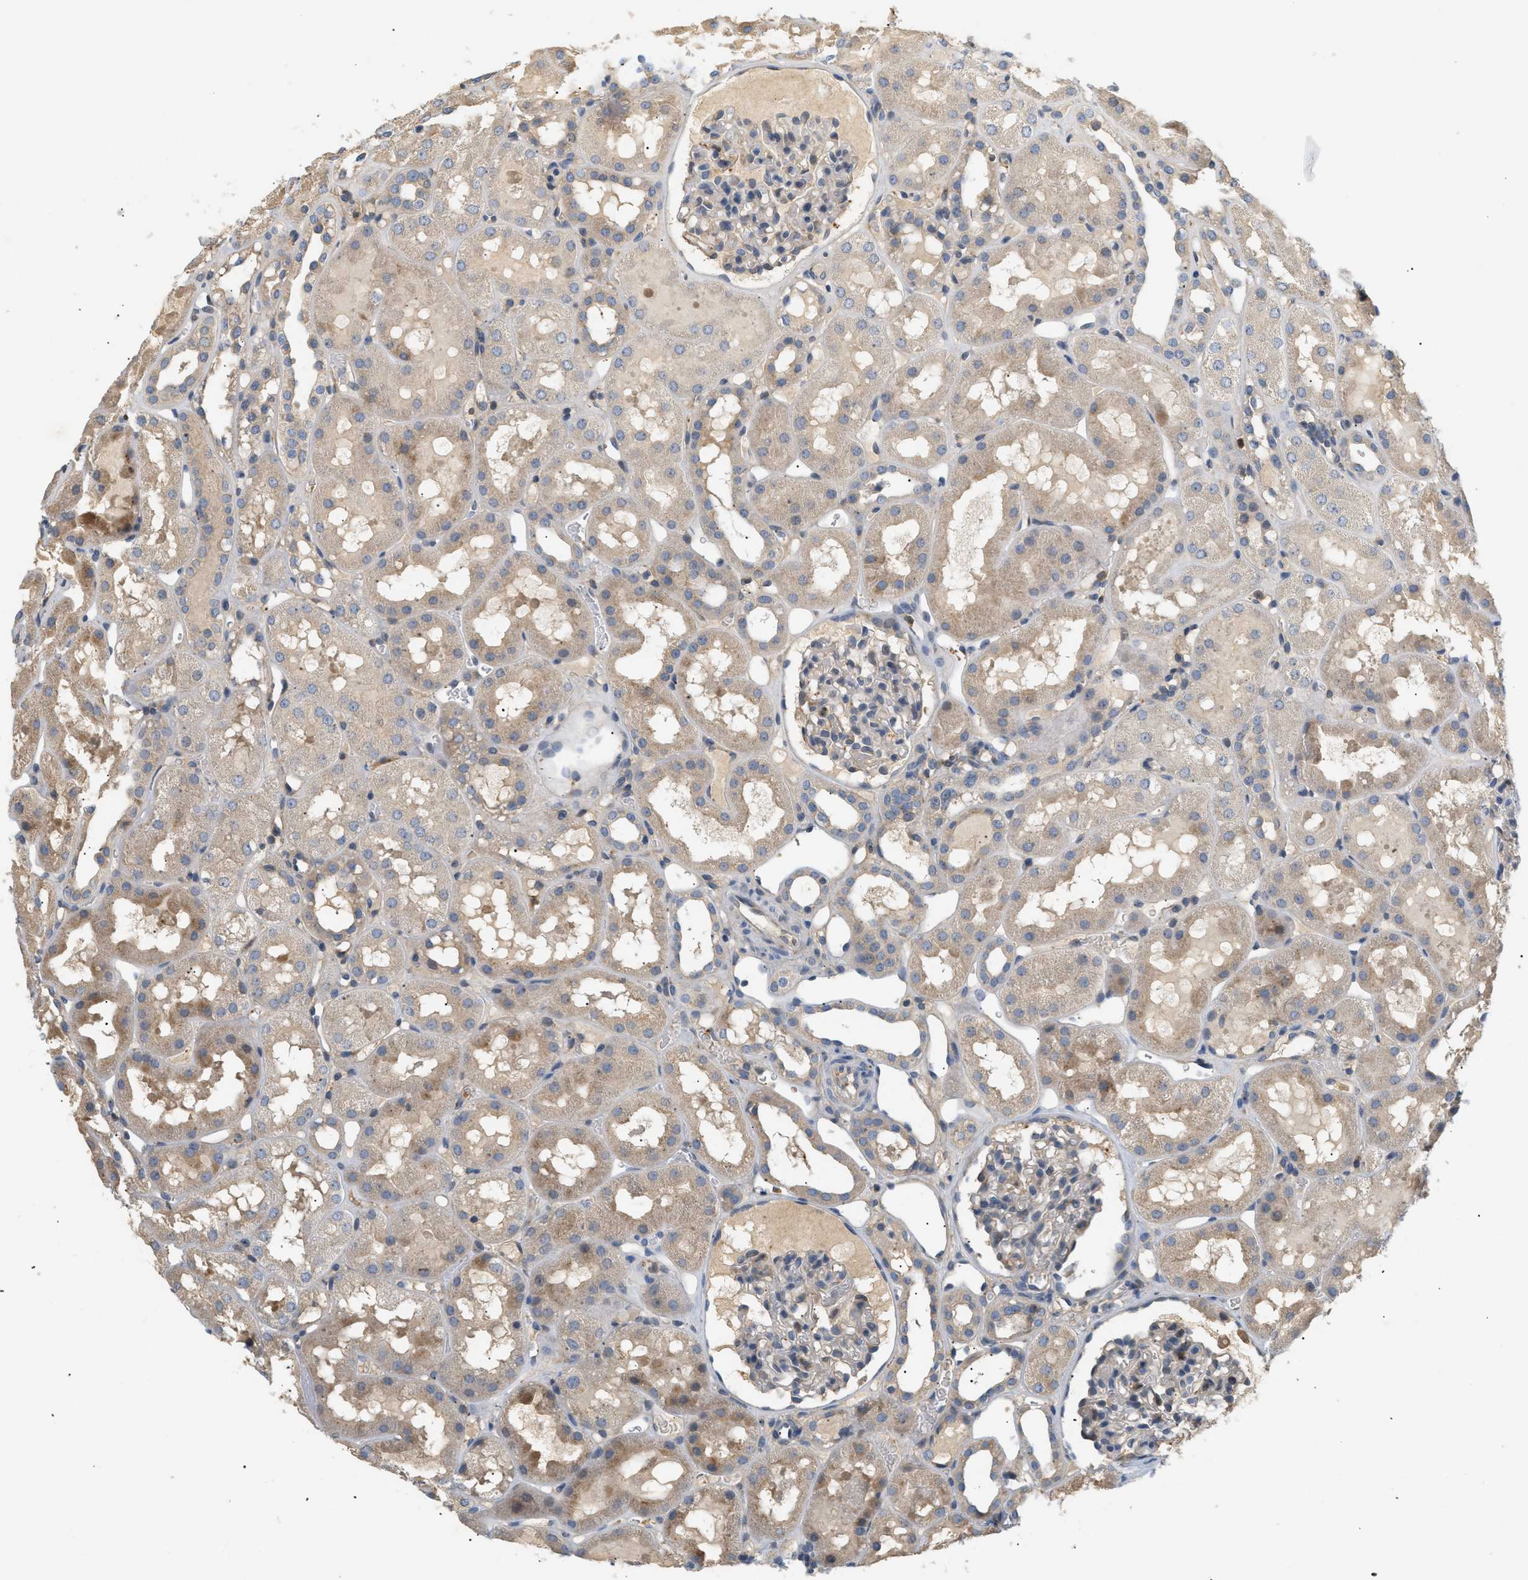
{"staining": {"intensity": "weak", "quantity": "25%-75%", "location": "cytoplasmic/membranous"}, "tissue": "kidney", "cell_type": "Cells in glomeruli", "image_type": "normal", "snomed": [{"axis": "morphology", "description": "Normal tissue, NOS"}, {"axis": "topography", "description": "Kidney"}, {"axis": "topography", "description": "Urinary bladder"}], "caption": "Protein expression by immunohistochemistry demonstrates weak cytoplasmic/membranous expression in approximately 25%-75% of cells in glomeruli in unremarkable kidney. The staining was performed using DAB, with brown indicating positive protein expression. Nuclei are stained blue with hematoxylin.", "gene": "FARS2", "patient": {"sex": "male", "age": 16}}